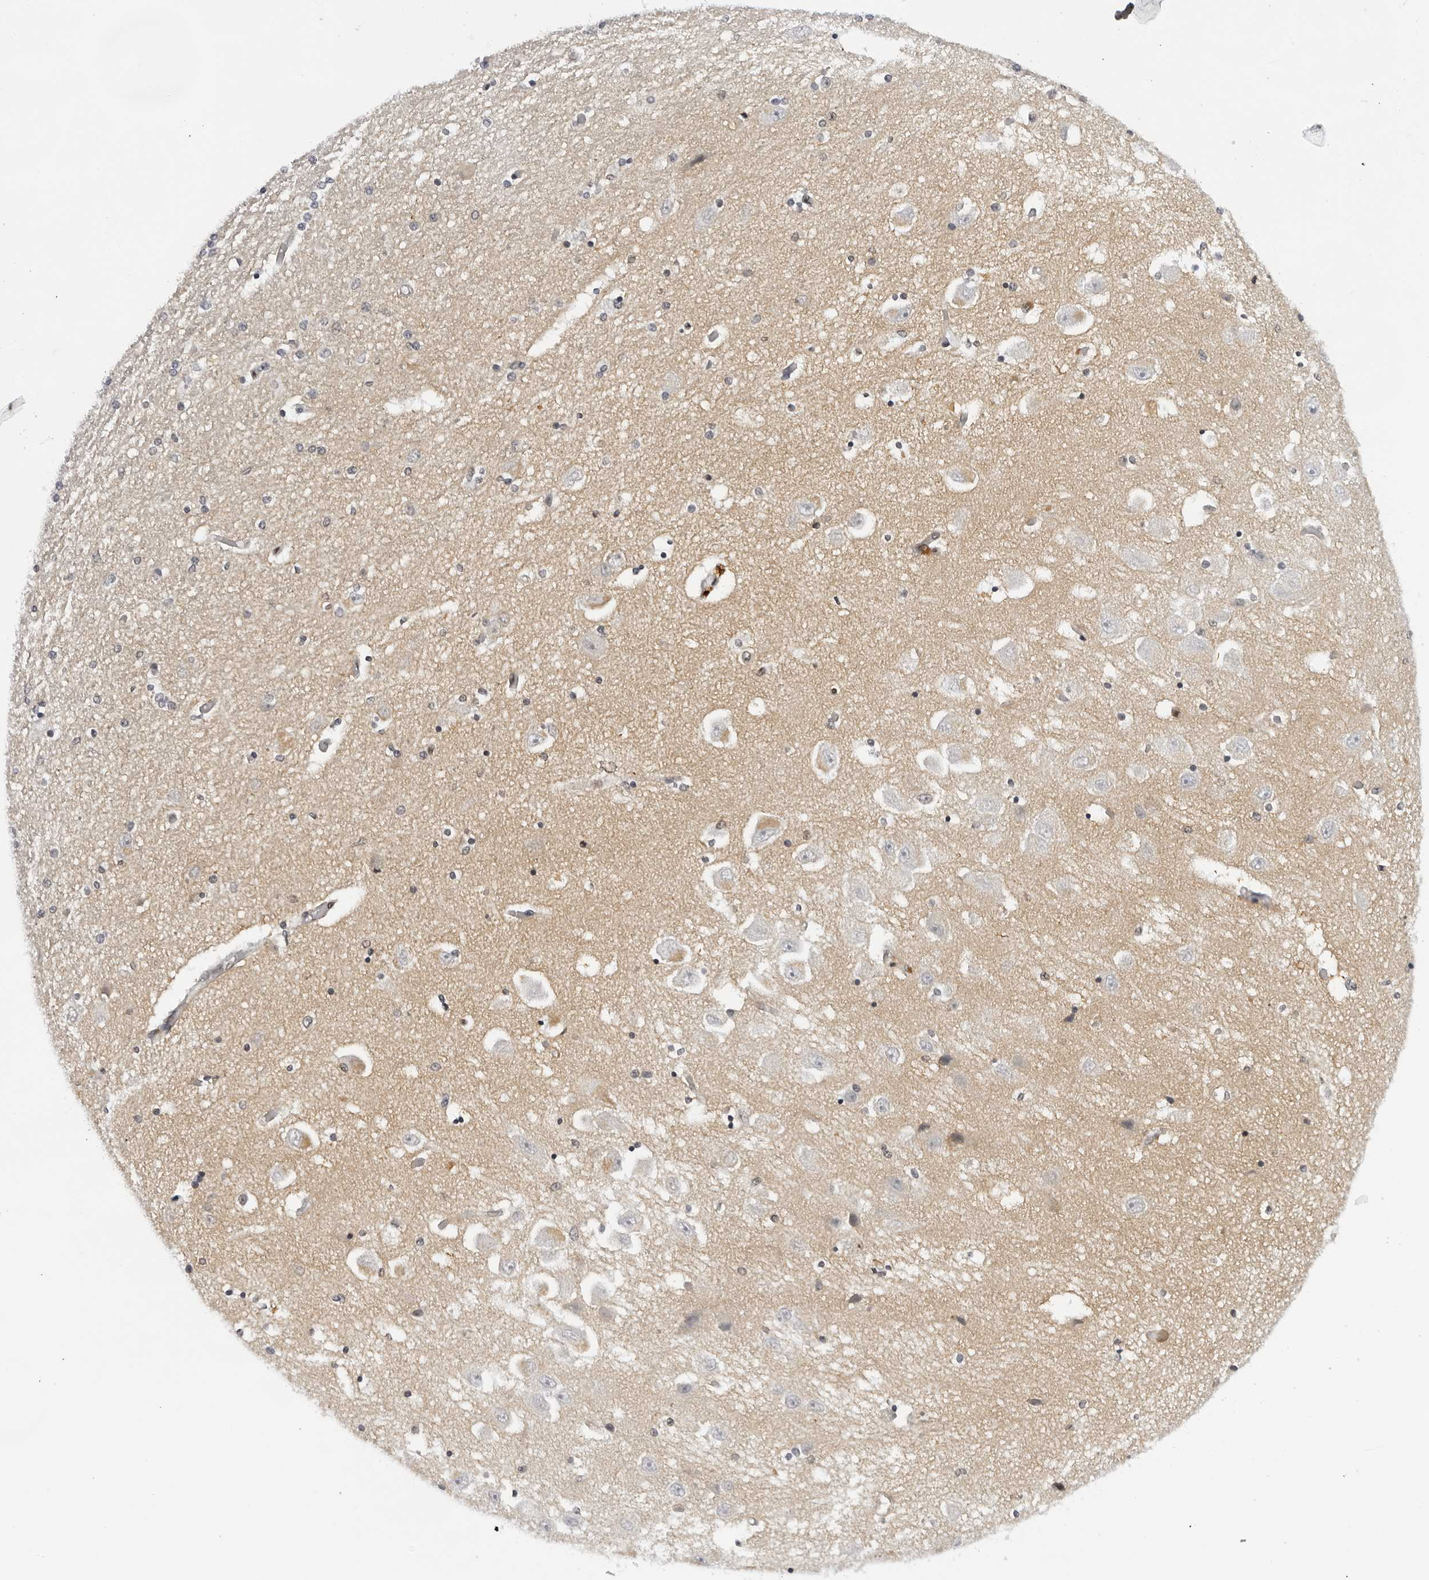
{"staining": {"intensity": "weak", "quantity": "25%-75%", "location": "cytoplasmic/membranous,nuclear"}, "tissue": "hippocampus", "cell_type": "Glial cells", "image_type": "normal", "snomed": [{"axis": "morphology", "description": "Normal tissue, NOS"}, {"axis": "topography", "description": "Hippocampus"}], "caption": "IHC image of normal human hippocampus stained for a protein (brown), which reveals low levels of weak cytoplasmic/membranous,nuclear staining in approximately 25%-75% of glial cells.", "gene": "OGG1", "patient": {"sex": "female", "age": 54}}